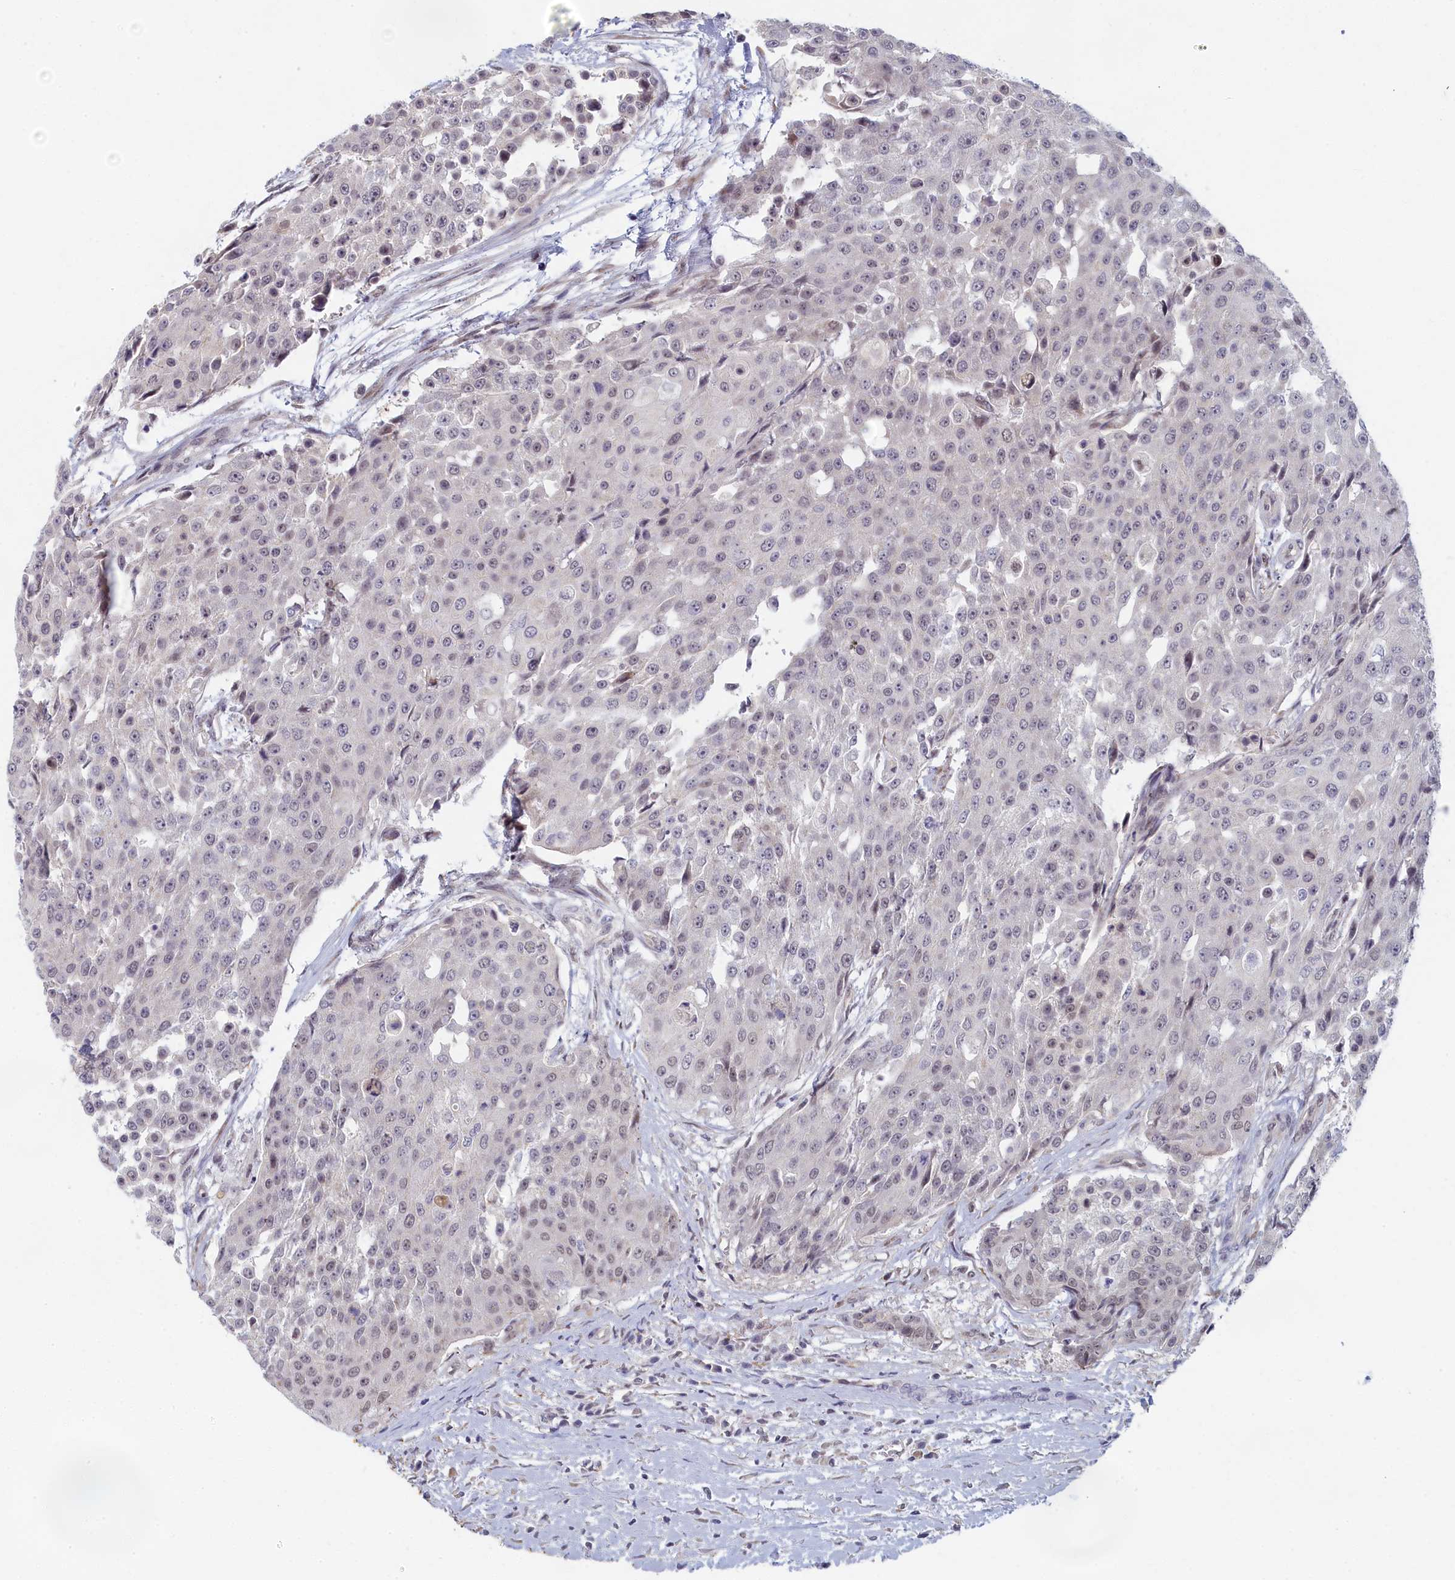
{"staining": {"intensity": "negative", "quantity": "none", "location": "none"}, "tissue": "urothelial cancer", "cell_type": "Tumor cells", "image_type": "cancer", "snomed": [{"axis": "morphology", "description": "Urothelial carcinoma, High grade"}, {"axis": "topography", "description": "Urinary bladder"}], "caption": "Immunohistochemistry photomicrograph of neoplastic tissue: human urothelial cancer stained with DAB reveals no significant protein staining in tumor cells.", "gene": "DNAJC17", "patient": {"sex": "female", "age": 63}}